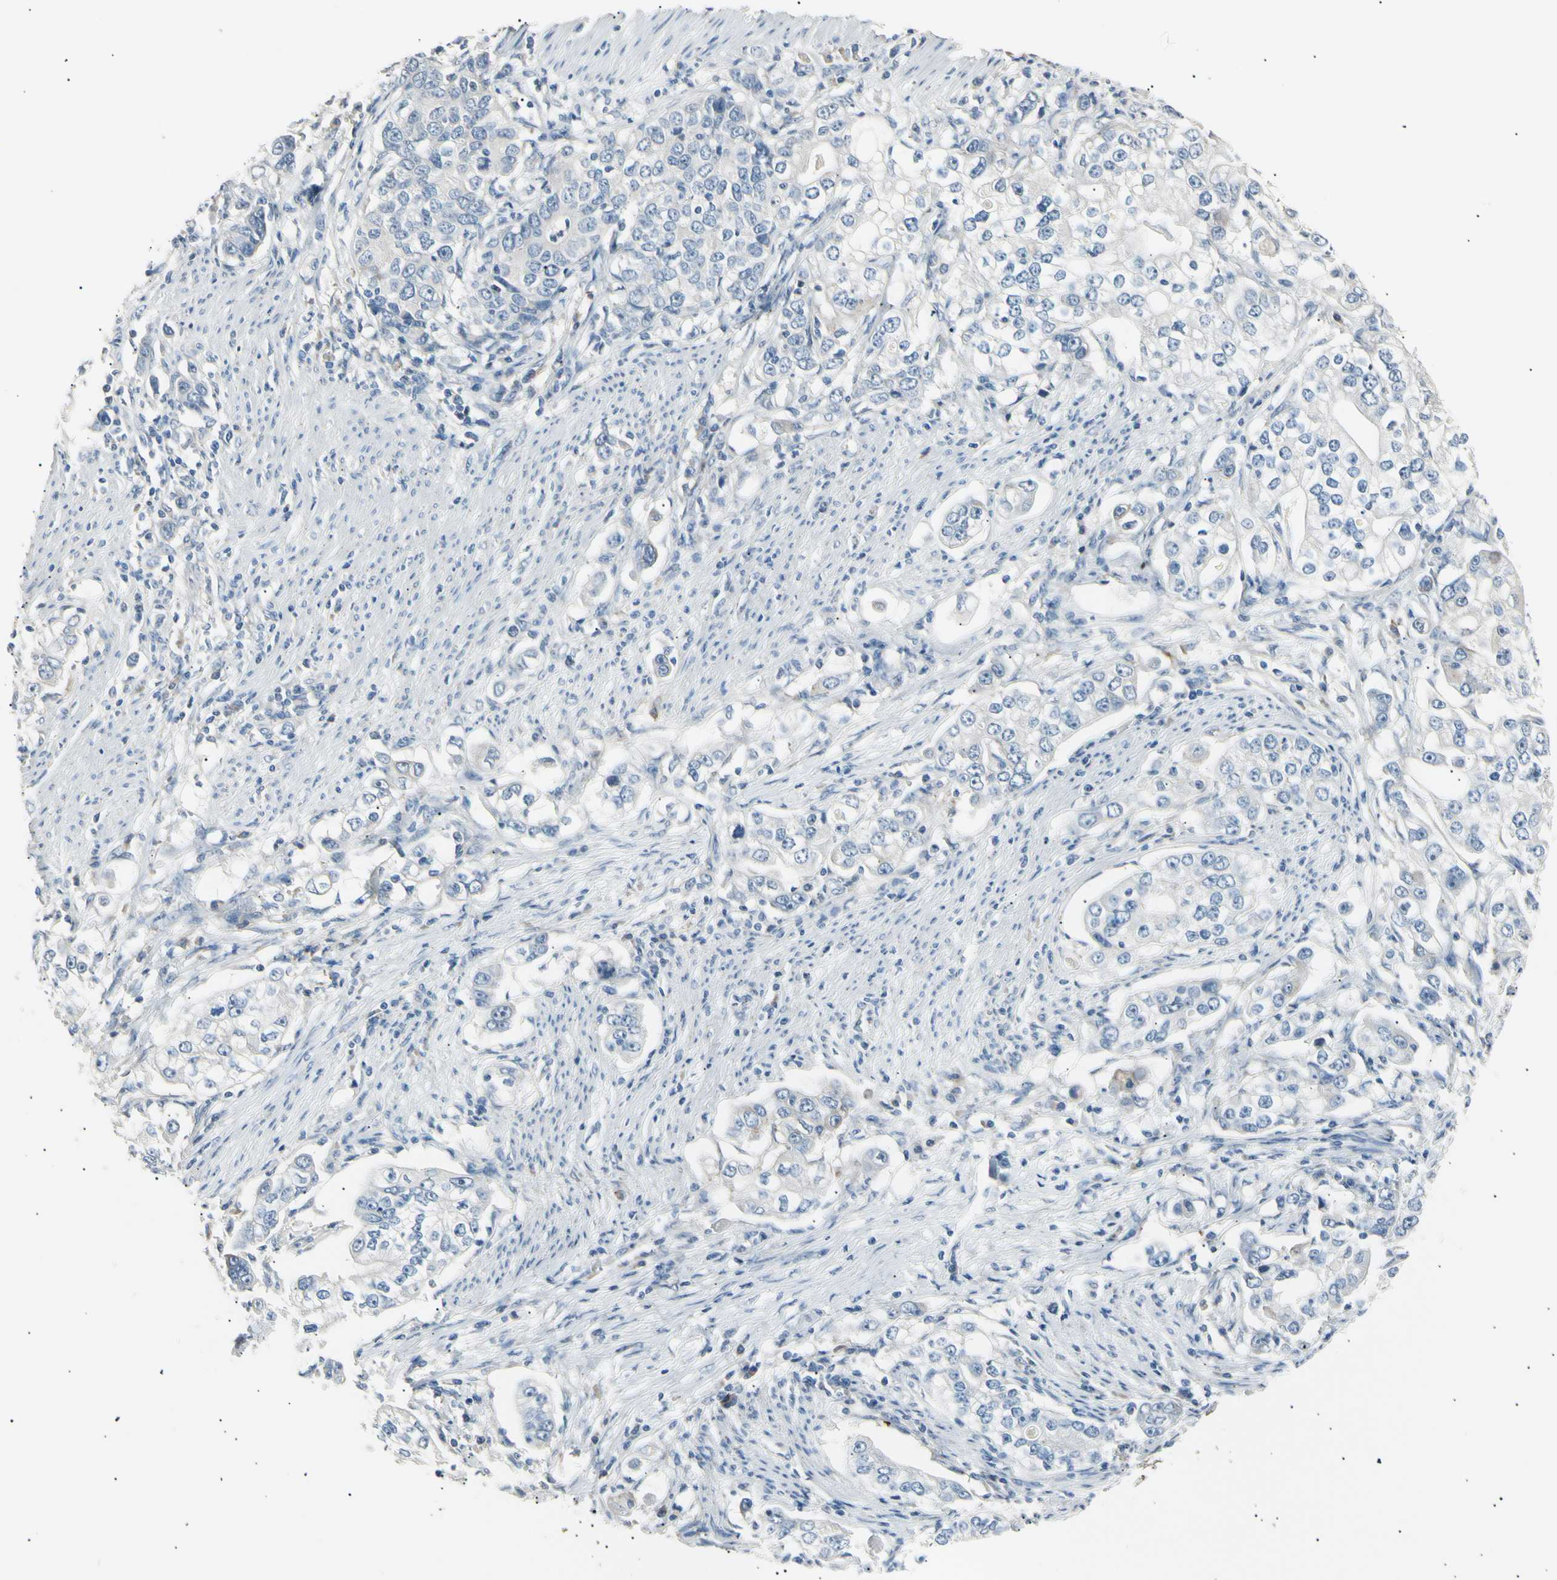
{"staining": {"intensity": "negative", "quantity": "none", "location": "none"}, "tissue": "stomach cancer", "cell_type": "Tumor cells", "image_type": "cancer", "snomed": [{"axis": "morphology", "description": "Adenocarcinoma, NOS"}, {"axis": "topography", "description": "Stomach, lower"}], "caption": "Tumor cells are negative for protein expression in human adenocarcinoma (stomach). (Stains: DAB (3,3'-diaminobenzidine) IHC with hematoxylin counter stain, Microscopy: brightfield microscopy at high magnification).", "gene": "LDLR", "patient": {"sex": "female", "age": 72}}